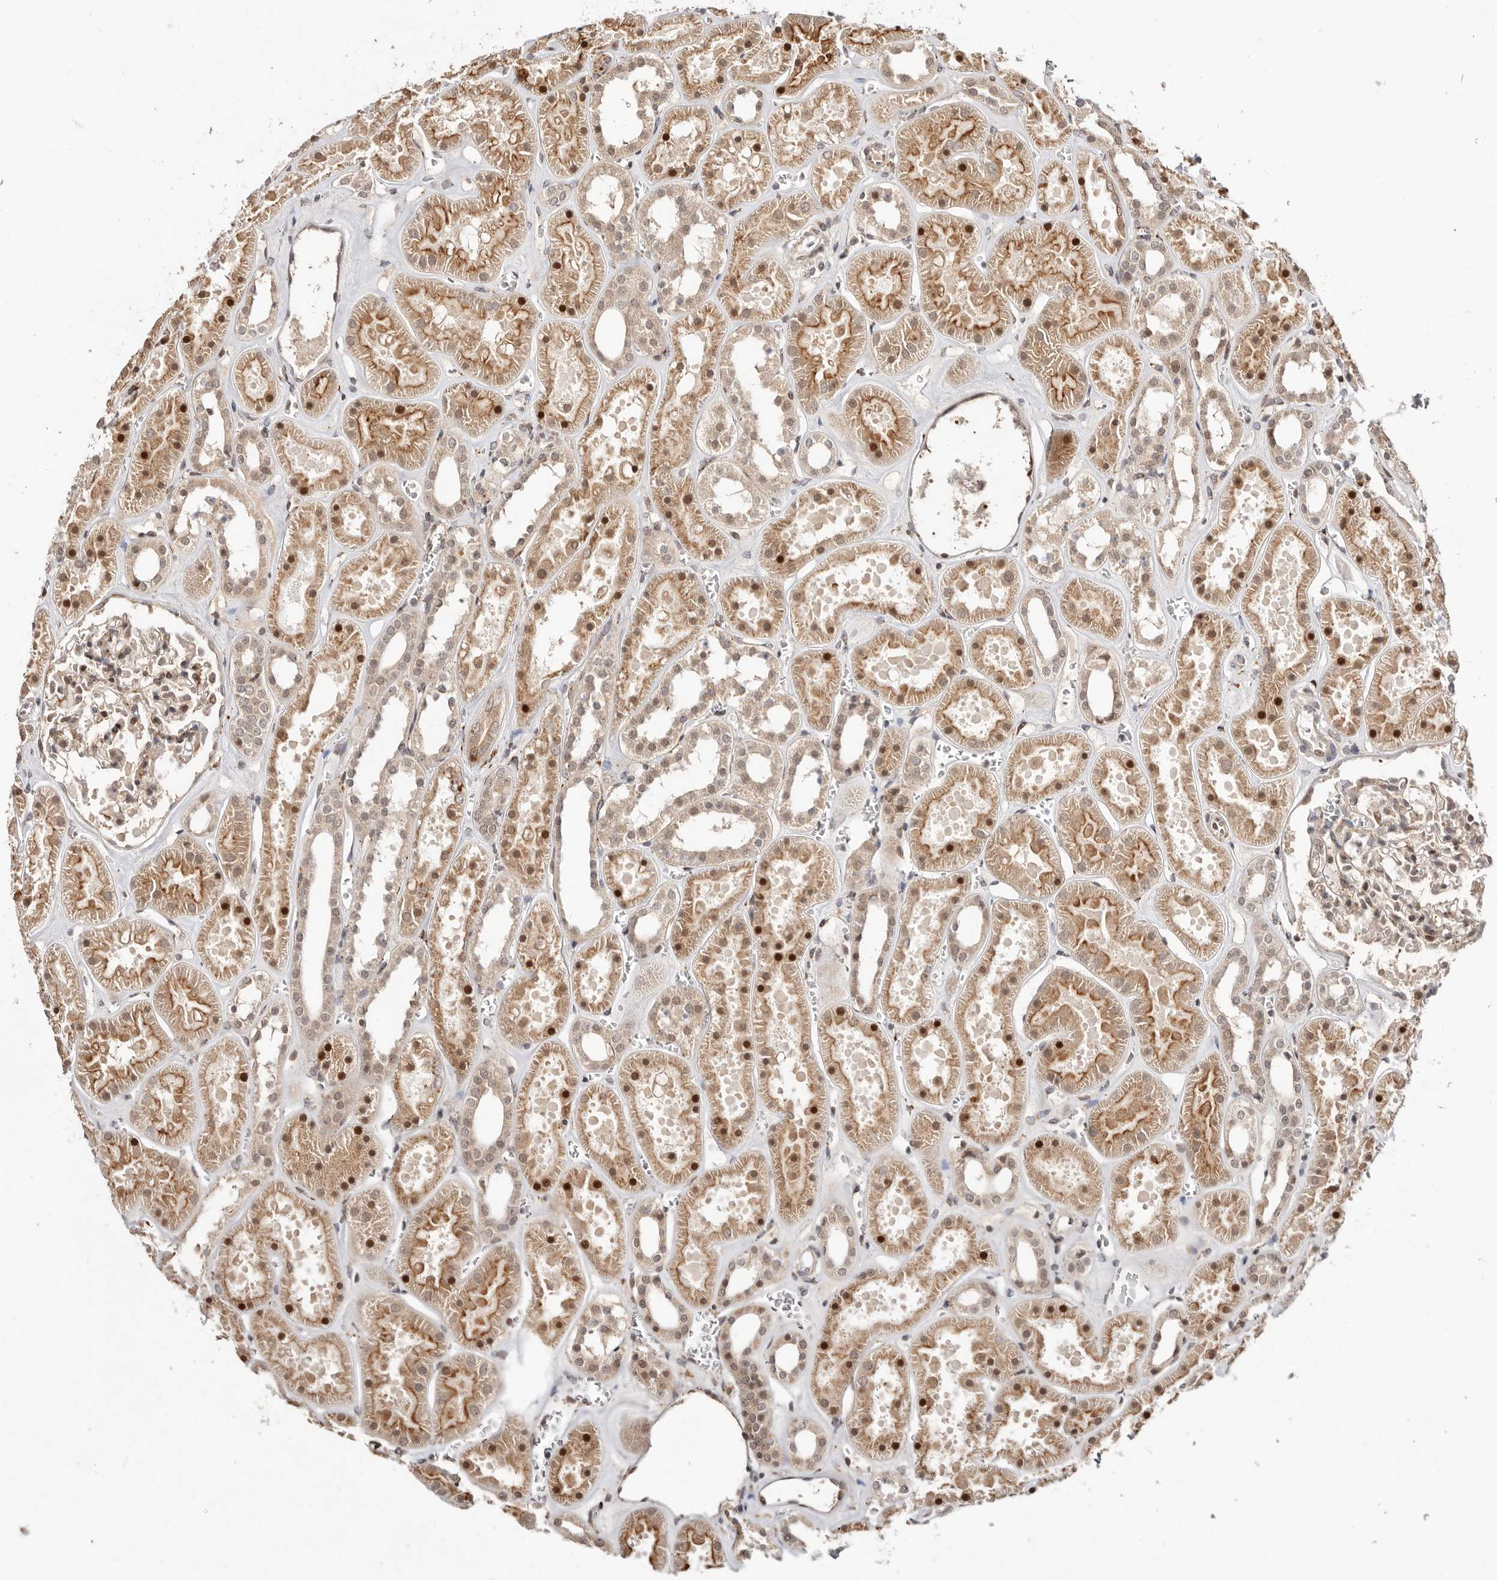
{"staining": {"intensity": "moderate", "quantity": "<25%", "location": "nuclear"}, "tissue": "kidney", "cell_type": "Cells in glomeruli", "image_type": "normal", "snomed": [{"axis": "morphology", "description": "Normal tissue, NOS"}, {"axis": "topography", "description": "Kidney"}], "caption": "Kidney stained for a protein (brown) displays moderate nuclear positive staining in approximately <25% of cells in glomeruli.", "gene": "BCL2L15", "patient": {"sex": "female", "age": 41}}